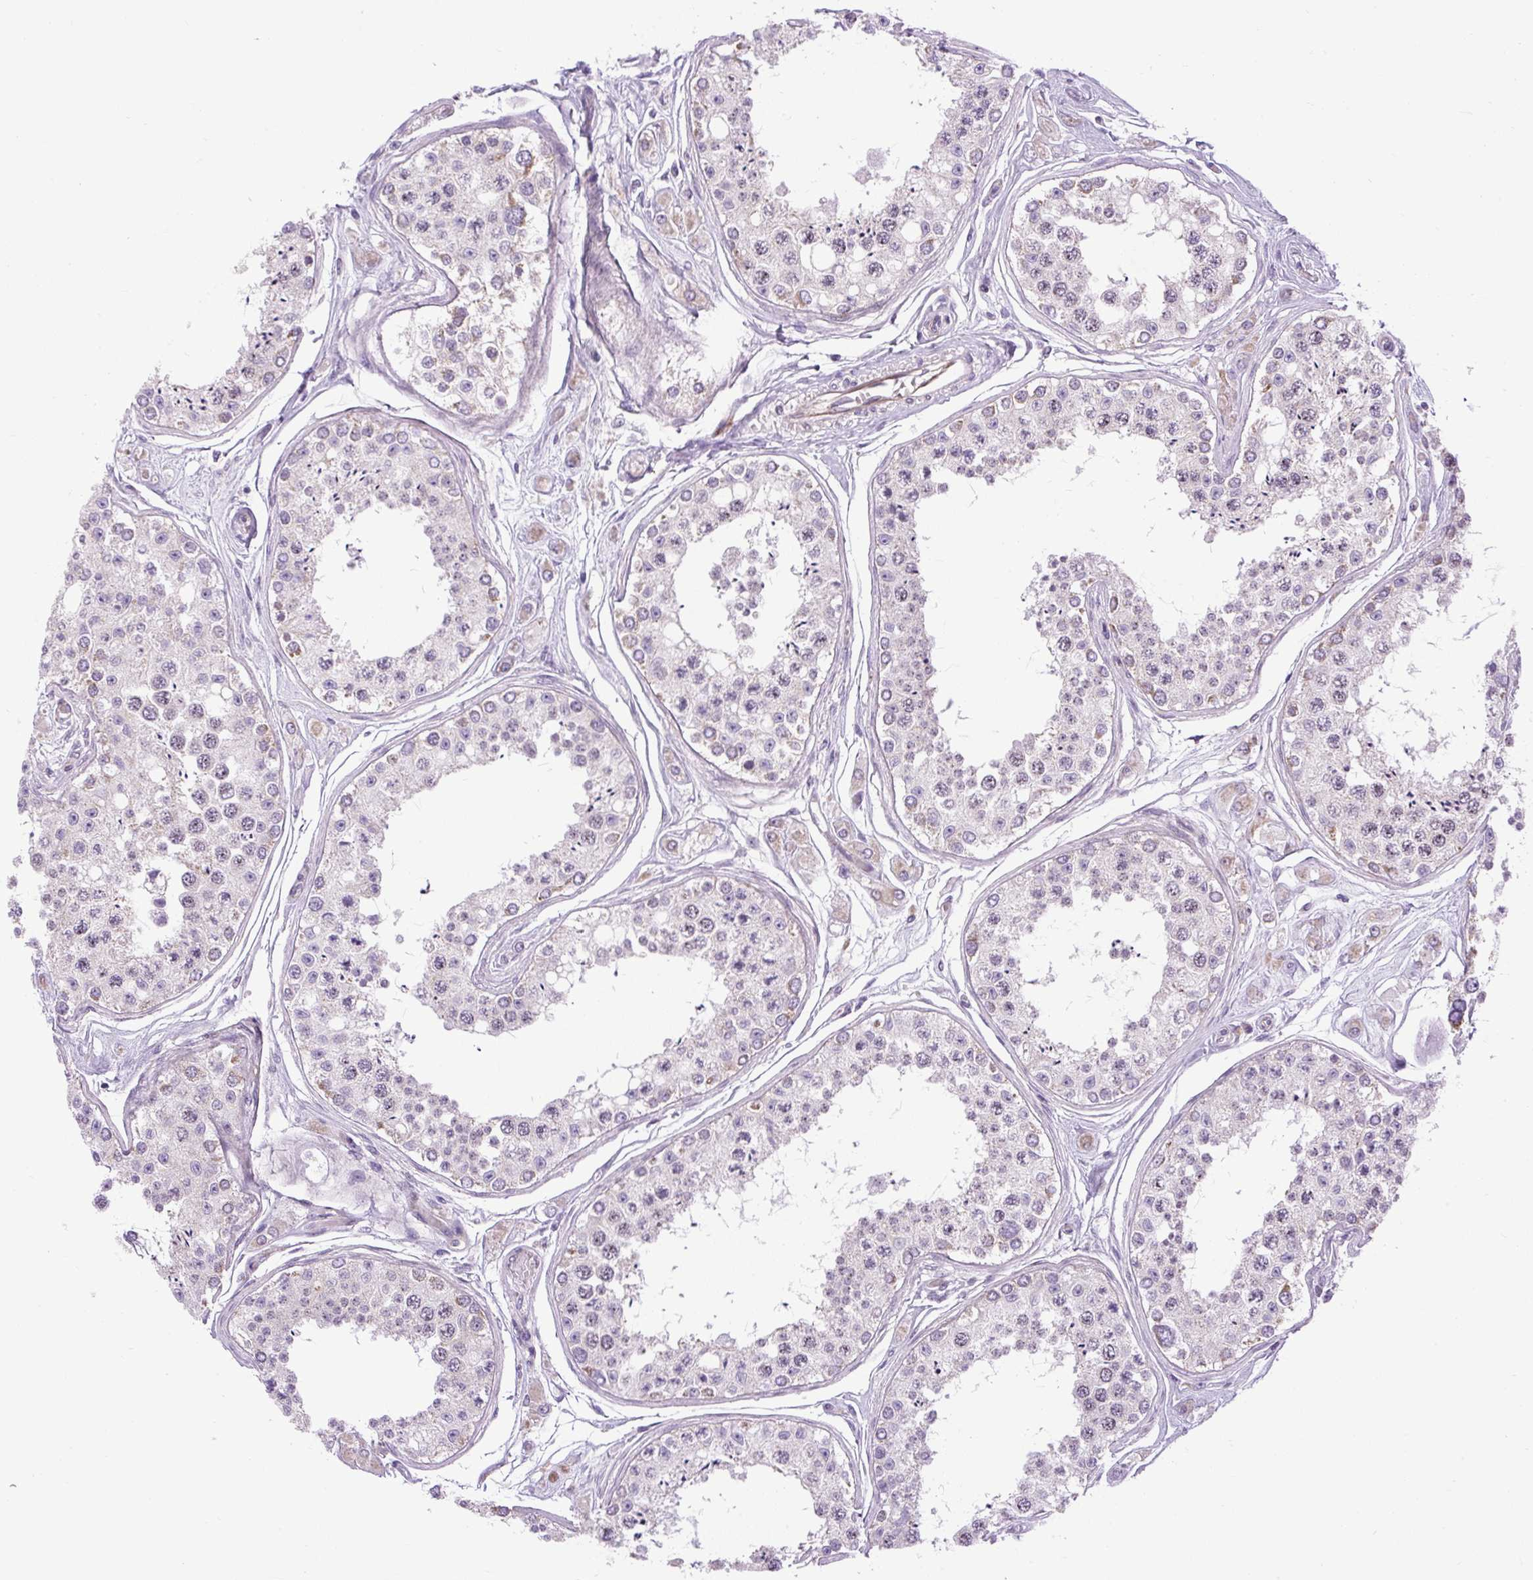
{"staining": {"intensity": "moderate", "quantity": "<25%", "location": "cytoplasmic/membranous,nuclear"}, "tissue": "testis", "cell_type": "Cells in seminiferous ducts", "image_type": "normal", "snomed": [{"axis": "morphology", "description": "Normal tissue, NOS"}, {"axis": "topography", "description": "Testis"}], "caption": "Brown immunohistochemical staining in benign testis shows moderate cytoplasmic/membranous,nuclear positivity in about <25% of cells in seminiferous ducts.", "gene": "RNASE10", "patient": {"sex": "male", "age": 25}}